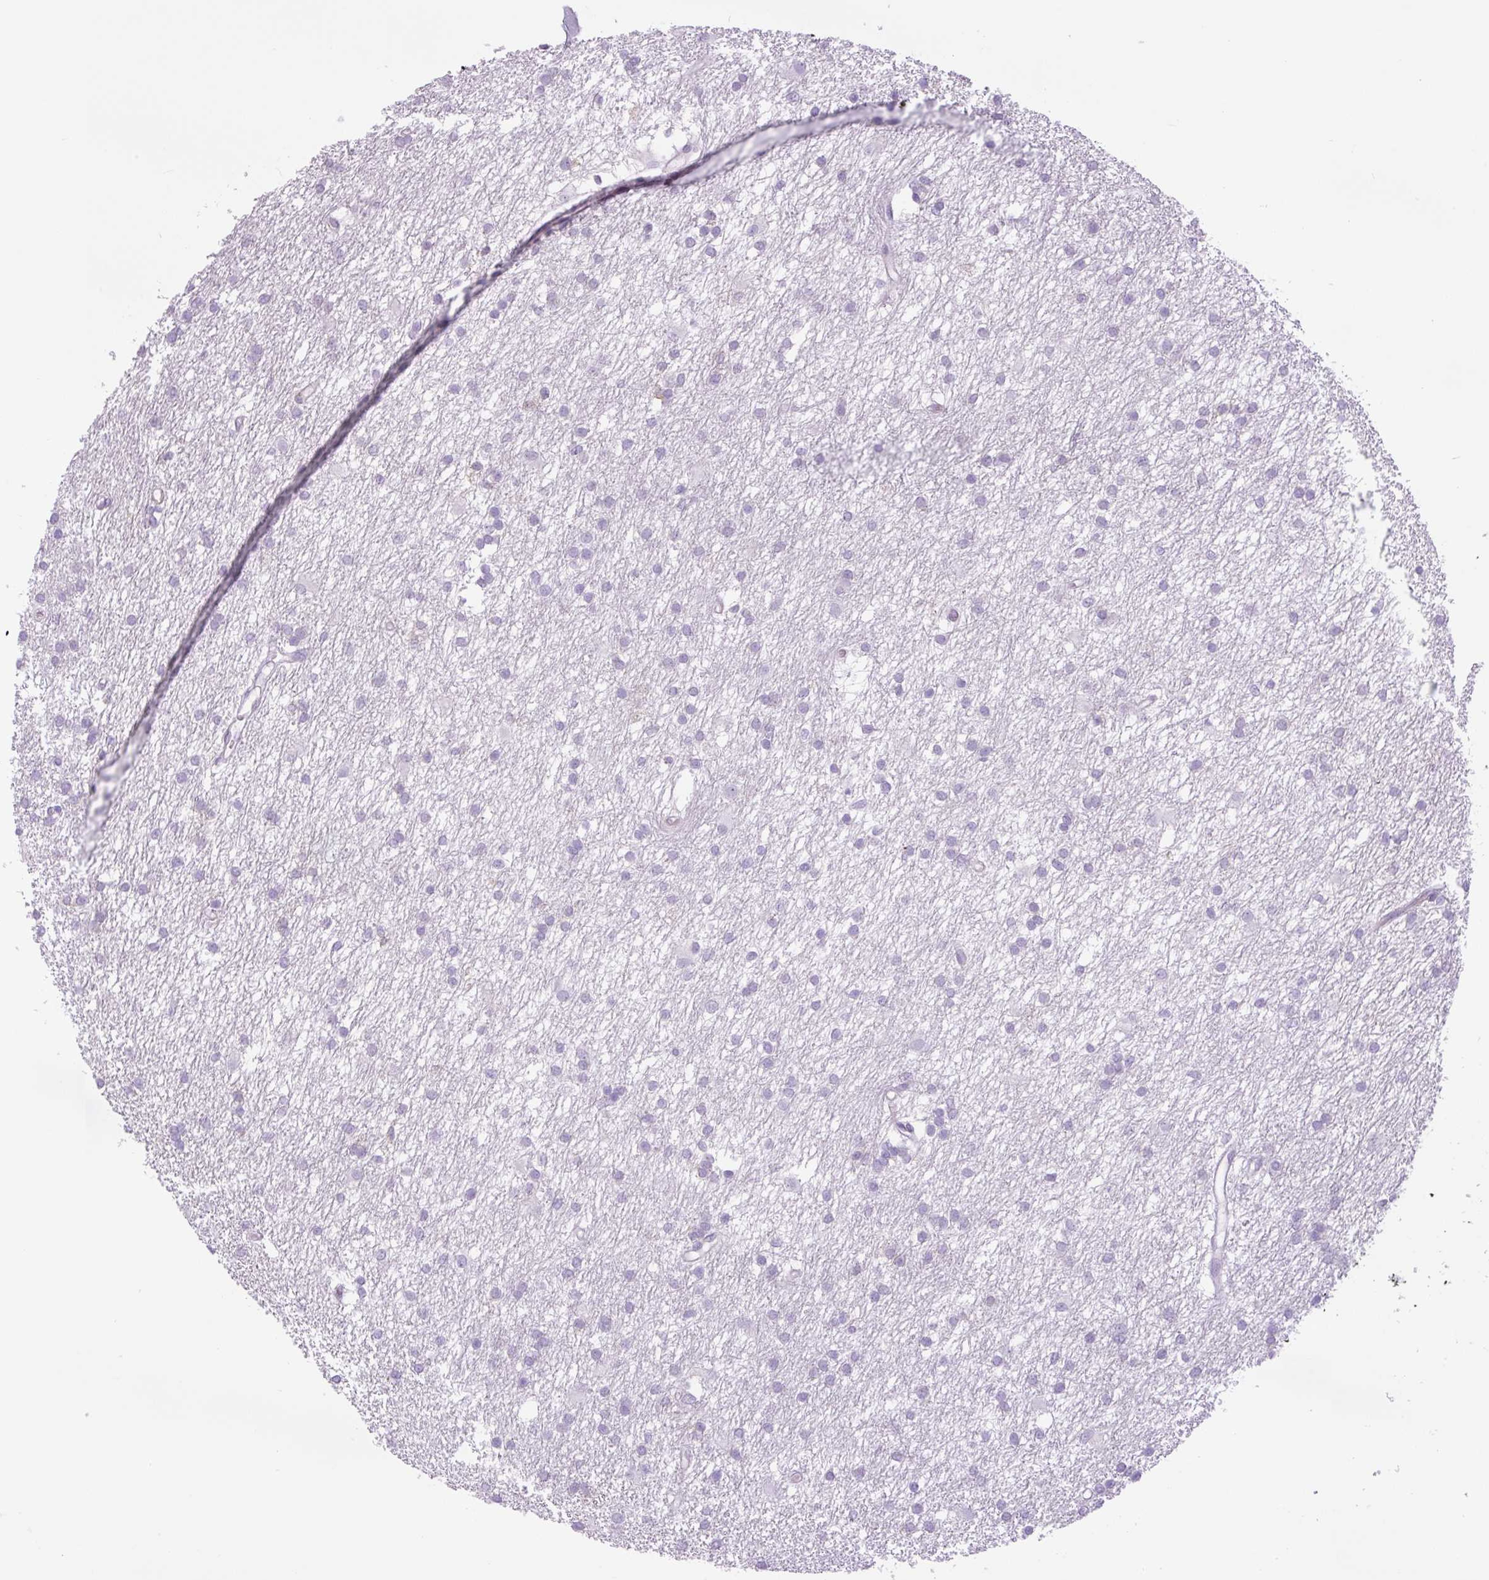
{"staining": {"intensity": "negative", "quantity": "none", "location": "none"}, "tissue": "glioma", "cell_type": "Tumor cells", "image_type": "cancer", "snomed": [{"axis": "morphology", "description": "Glioma, malignant, High grade"}, {"axis": "topography", "description": "Brain"}], "caption": "Immunohistochemistry (IHC) micrograph of human malignant high-grade glioma stained for a protein (brown), which reveals no positivity in tumor cells. (DAB immunohistochemistry (IHC) visualized using brightfield microscopy, high magnification).", "gene": "MINK1", "patient": {"sex": "male", "age": 77}}